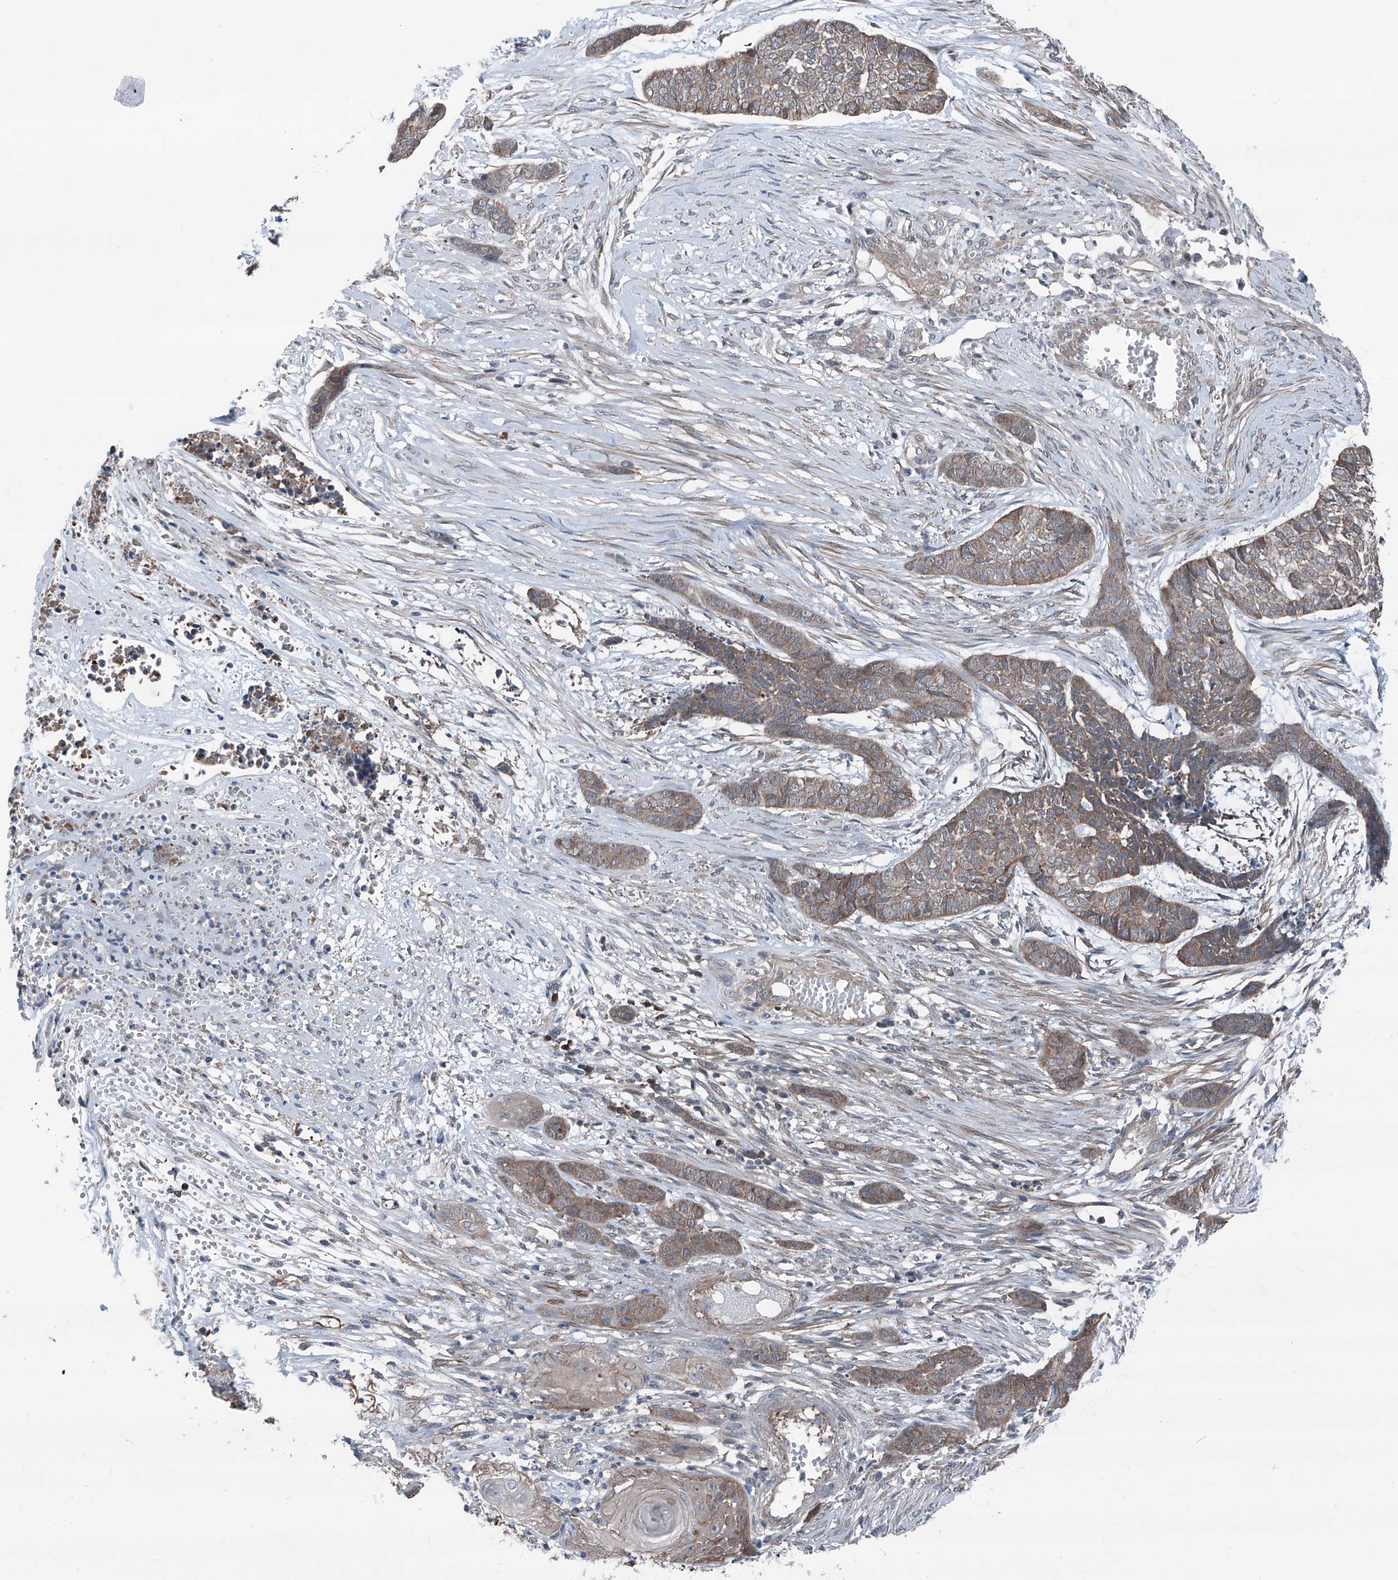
{"staining": {"intensity": "moderate", "quantity": ">75%", "location": "cytoplasmic/membranous"}, "tissue": "skin cancer", "cell_type": "Tumor cells", "image_type": "cancer", "snomed": [{"axis": "morphology", "description": "Basal cell carcinoma"}, {"axis": "topography", "description": "Skin"}], "caption": "DAB immunohistochemical staining of human skin cancer (basal cell carcinoma) displays moderate cytoplasmic/membranous protein expression in about >75% of tumor cells.", "gene": "HSPB11", "patient": {"sex": "female", "age": 64}}